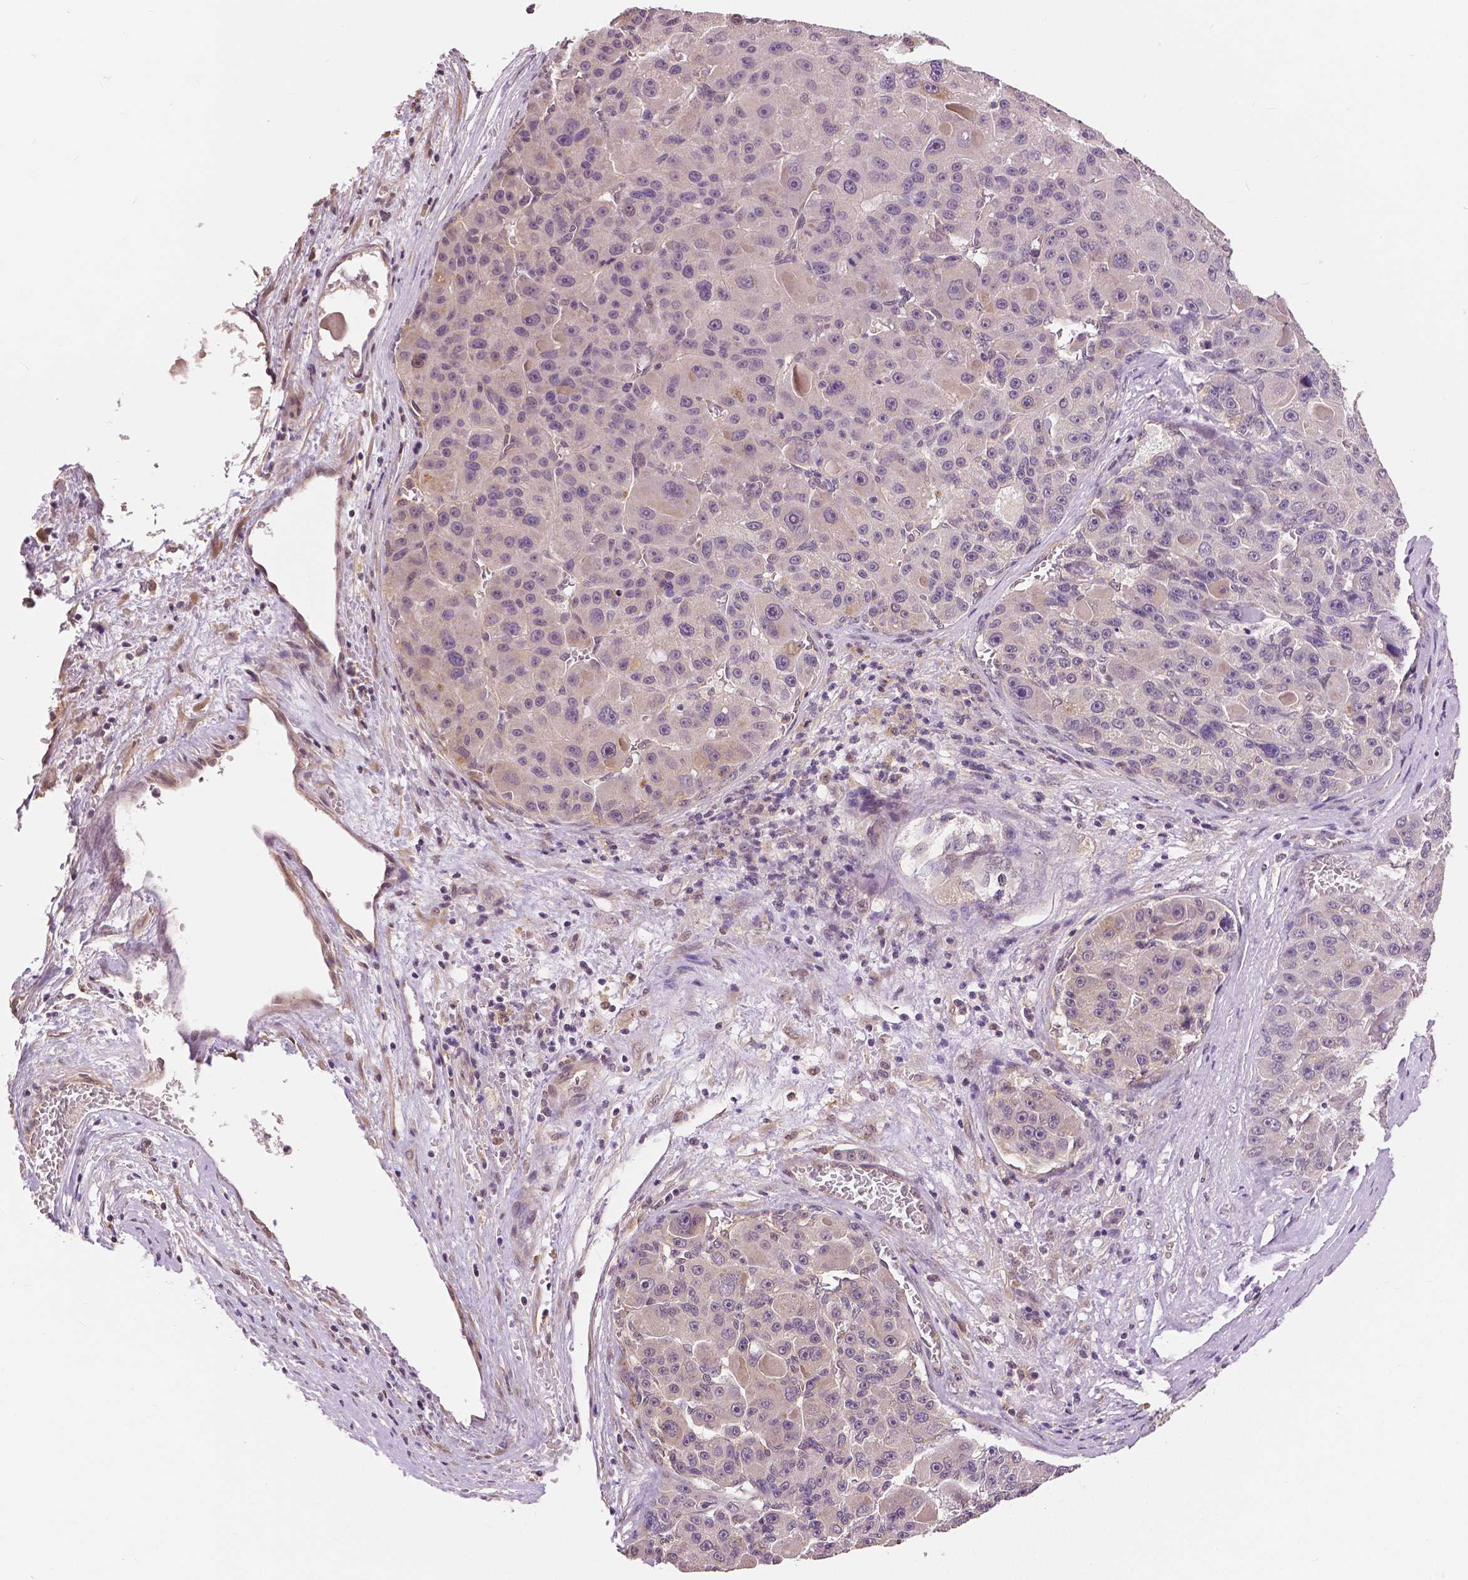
{"staining": {"intensity": "negative", "quantity": "none", "location": "none"}, "tissue": "liver cancer", "cell_type": "Tumor cells", "image_type": "cancer", "snomed": [{"axis": "morphology", "description": "Carcinoma, Hepatocellular, NOS"}, {"axis": "topography", "description": "Liver"}], "caption": "This is a photomicrograph of immunohistochemistry (IHC) staining of hepatocellular carcinoma (liver), which shows no staining in tumor cells.", "gene": "MAP1LC3B", "patient": {"sex": "male", "age": 76}}